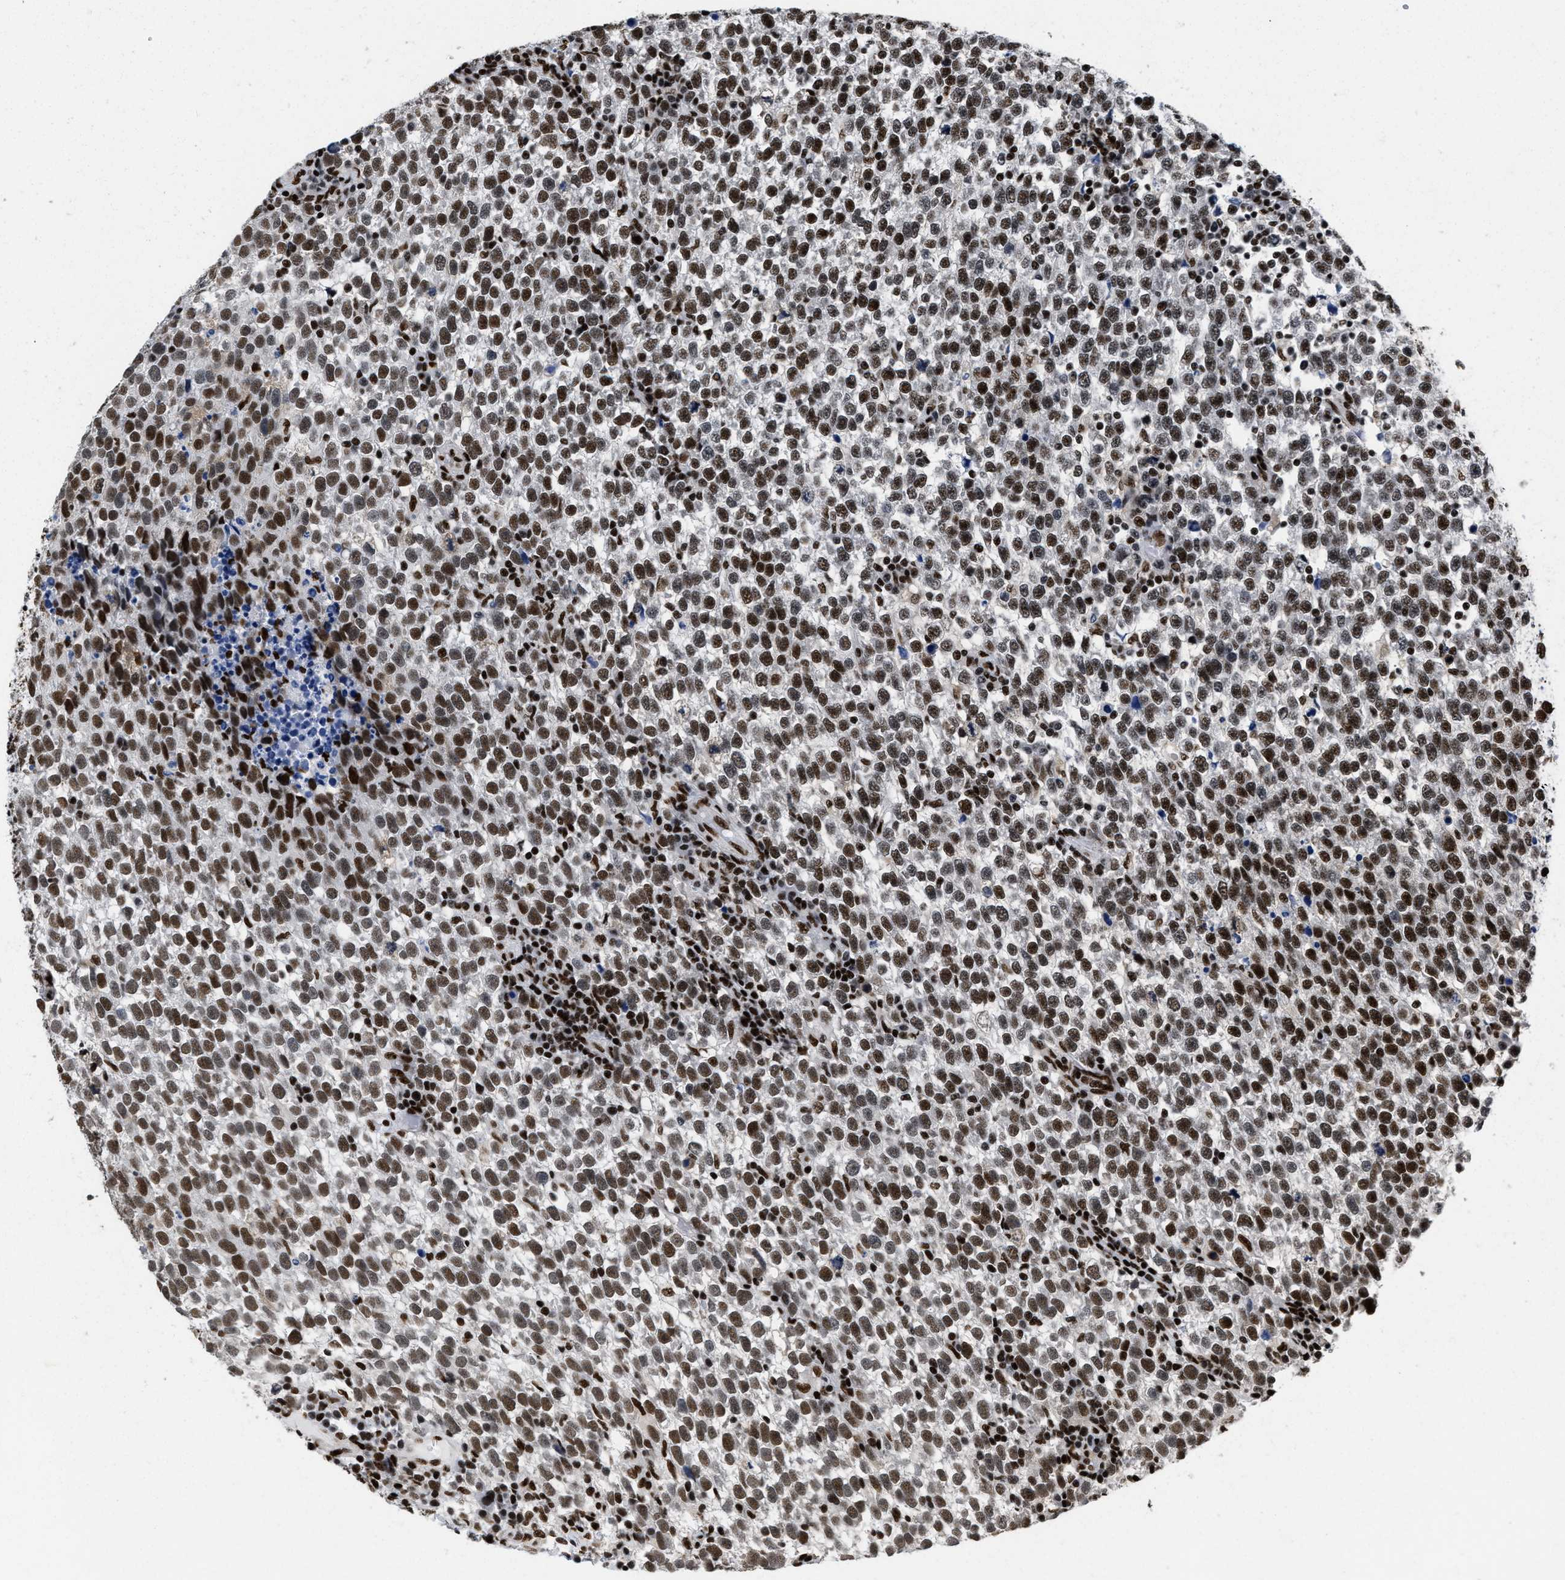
{"staining": {"intensity": "strong", "quantity": ">75%", "location": "nuclear"}, "tissue": "testis cancer", "cell_type": "Tumor cells", "image_type": "cancer", "snomed": [{"axis": "morphology", "description": "Normal tissue, NOS"}, {"axis": "morphology", "description": "Seminoma, NOS"}, {"axis": "topography", "description": "Testis"}], "caption": "Testis cancer (seminoma) stained with a brown dye exhibits strong nuclear positive staining in approximately >75% of tumor cells.", "gene": "CREB1", "patient": {"sex": "male", "age": 43}}